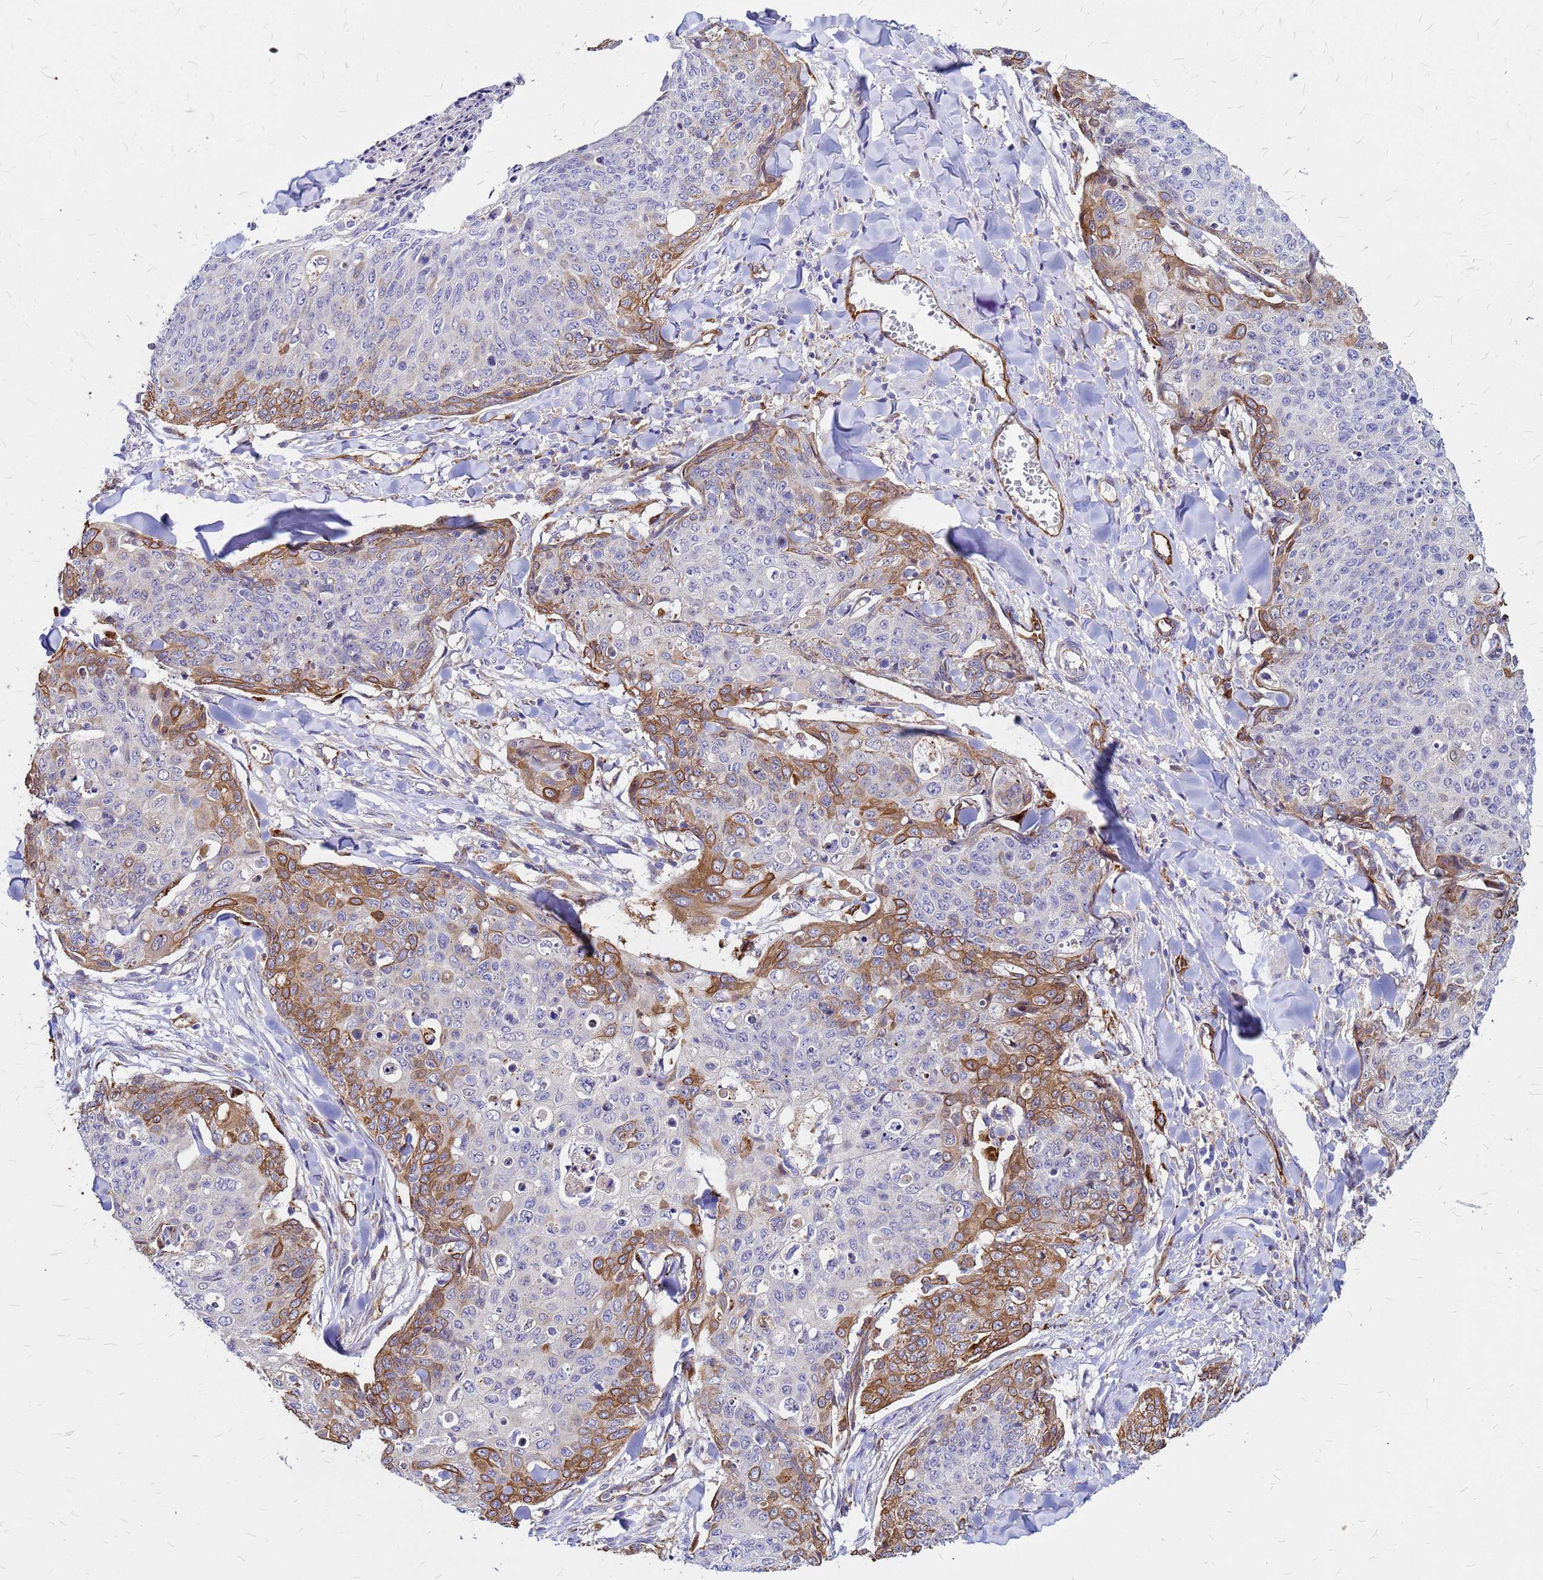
{"staining": {"intensity": "strong", "quantity": "<25%", "location": "cytoplasmic/membranous"}, "tissue": "skin cancer", "cell_type": "Tumor cells", "image_type": "cancer", "snomed": [{"axis": "morphology", "description": "Squamous cell carcinoma, NOS"}, {"axis": "topography", "description": "Skin"}, {"axis": "topography", "description": "Vulva"}], "caption": "DAB immunohistochemical staining of squamous cell carcinoma (skin) shows strong cytoplasmic/membranous protein staining in about <25% of tumor cells. Ihc stains the protein in brown and the nuclei are stained blue.", "gene": "NOSTRIN", "patient": {"sex": "female", "age": 85}}